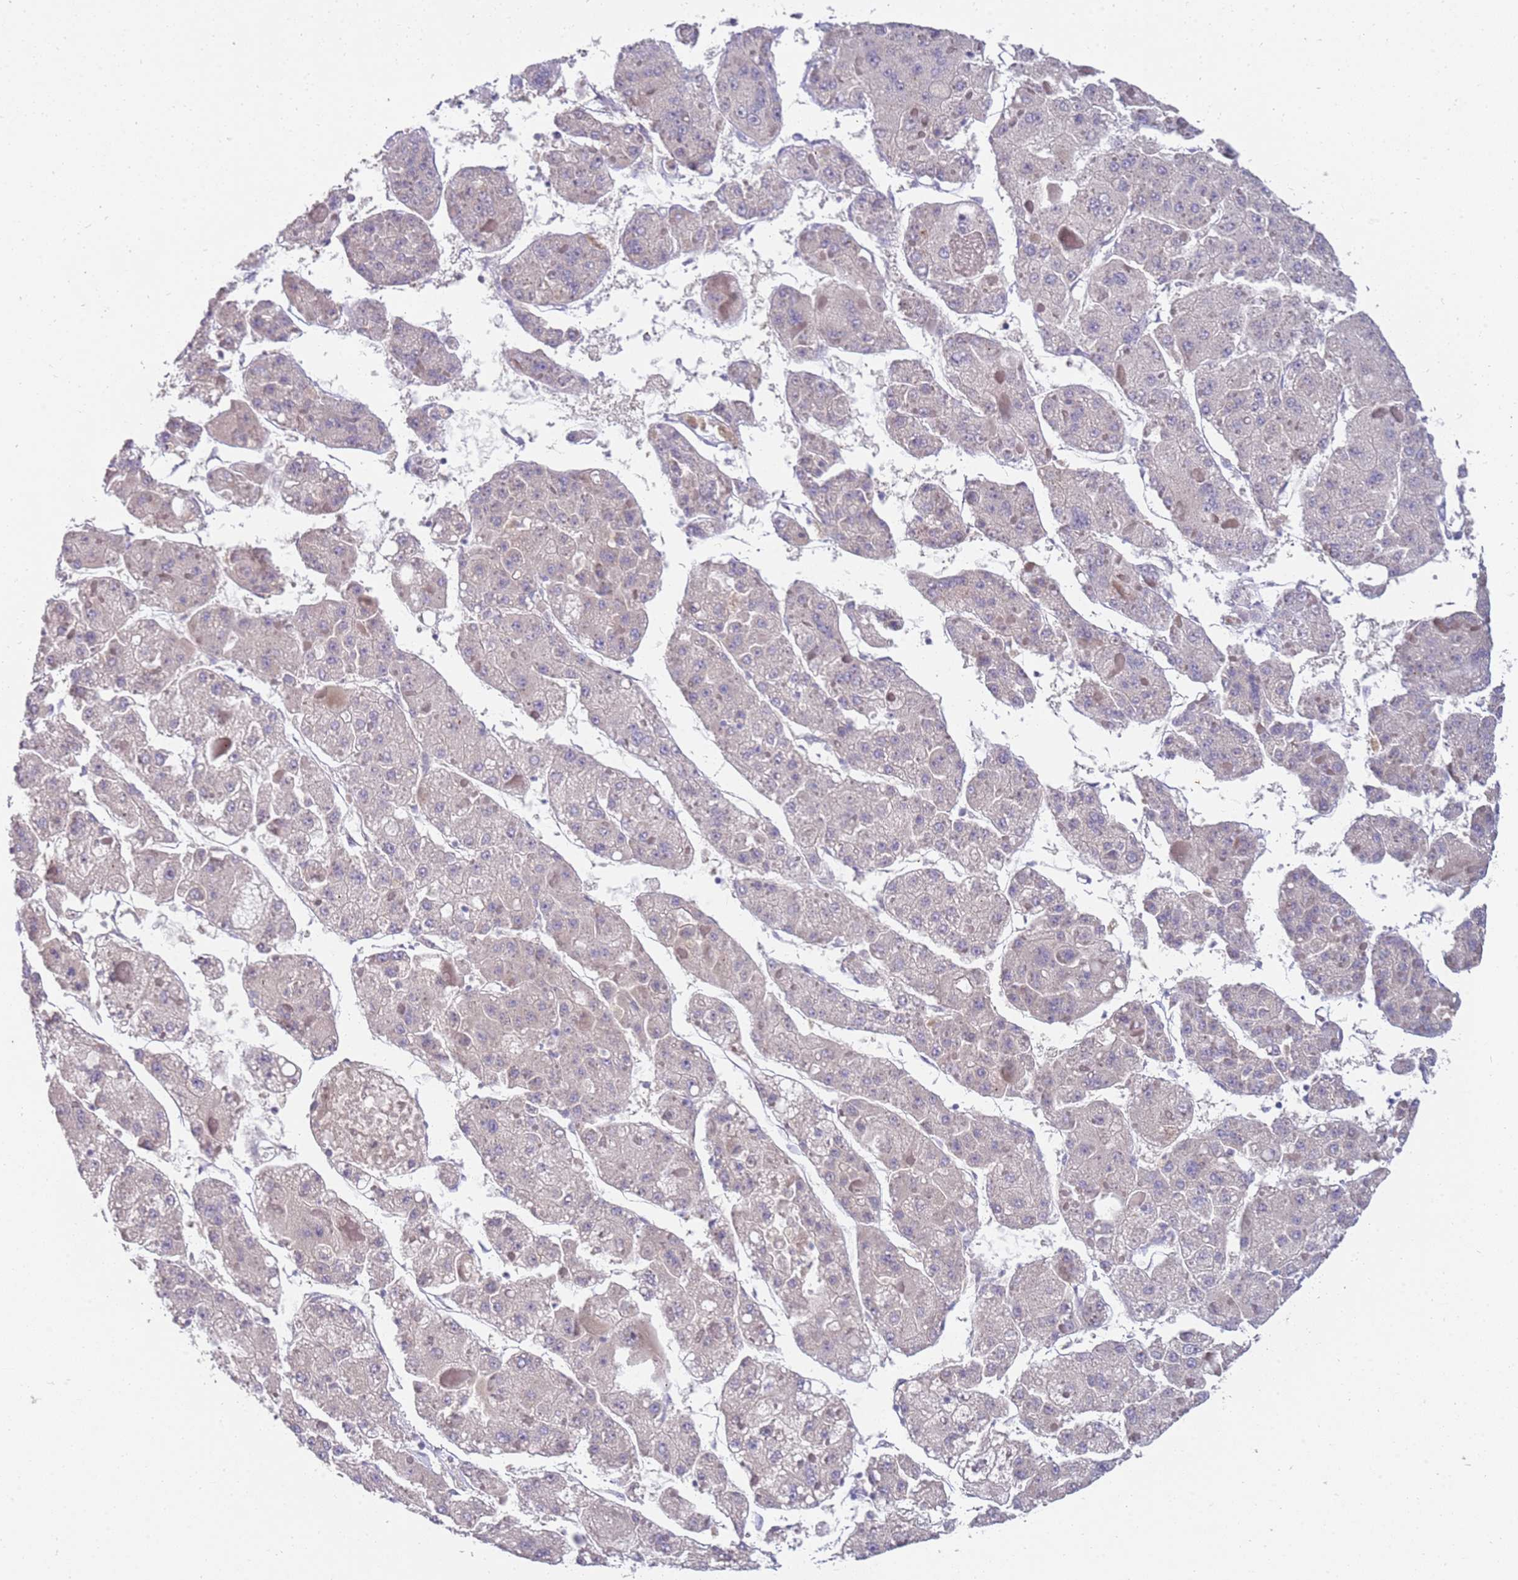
{"staining": {"intensity": "negative", "quantity": "none", "location": "none"}, "tissue": "liver cancer", "cell_type": "Tumor cells", "image_type": "cancer", "snomed": [{"axis": "morphology", "description": "Carcinoma, Hepatocellular, NOS"}, {"axis": "topography", "description": "Liver"}], "caption": "DAB (3,3'-diaminobenzidine) immunohistochemical staining of liver cancer displays no significant staining in tumor cells.", "gene": "NMUR2", "patient": {"sex": "female", "age": 73}}